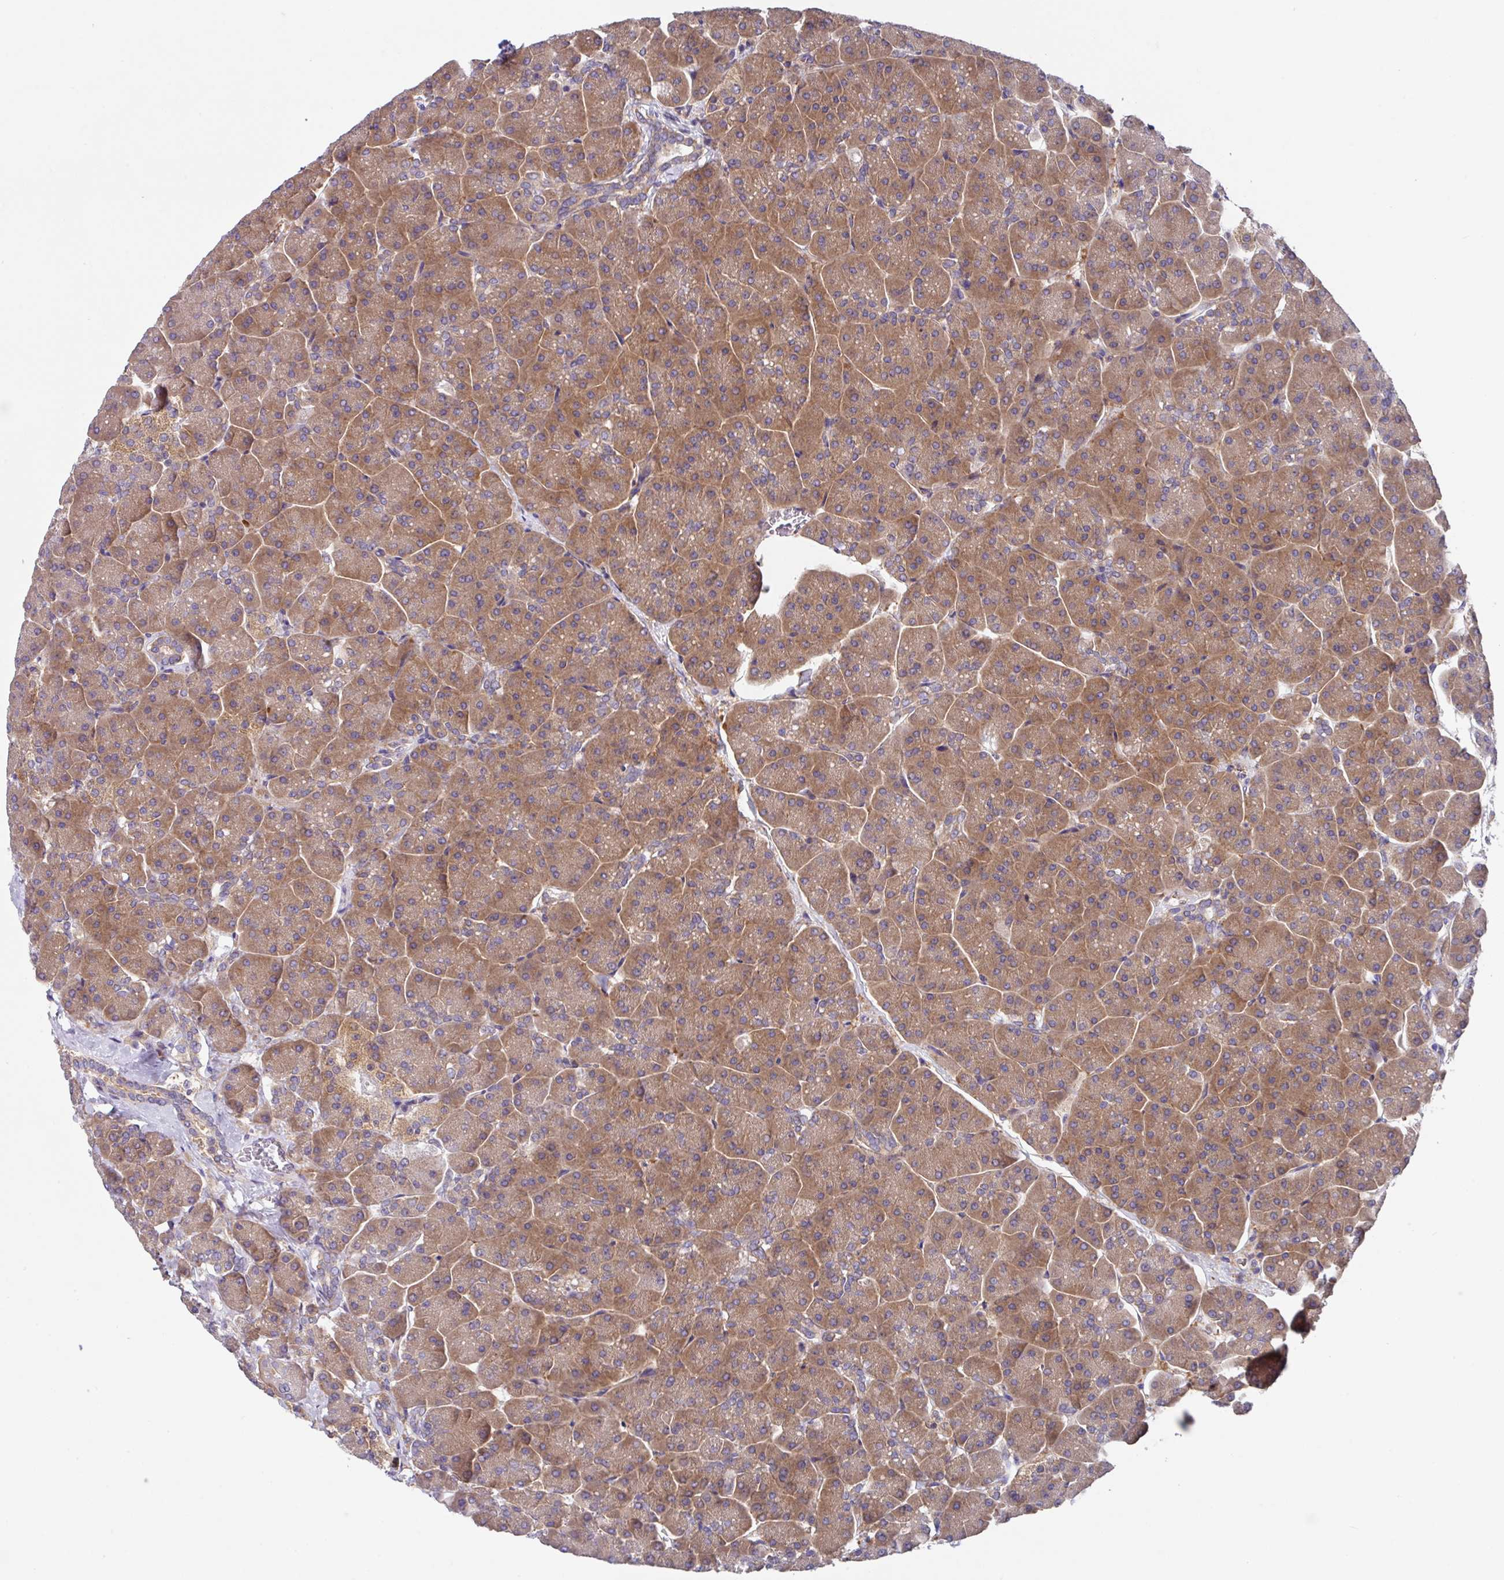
{"staining": {"intensity": "moderate", "quantity": ">75%", "location": "cytoplasmic/membranous"}, "tissue": "pancreas", "cell_type": "Exocrine glandular cells", "image_type": "normal", "snomed": [{"axis": "morphology", "description": "Normal tissue, NOS"}, {"axis": "topography", "description": "Pancreas"}, {"axis": "topography", "description": "Peripheral nerve tissue"}], "caption": "Immunohistochemistry (DAB) staining of benign pancreas shows moderate cytoplasmic/membranous protein staining in approximately >75% of exocrine glandular cells.", "gene": "EIF4B", "patient": {"sex": "male", "age": 54}}